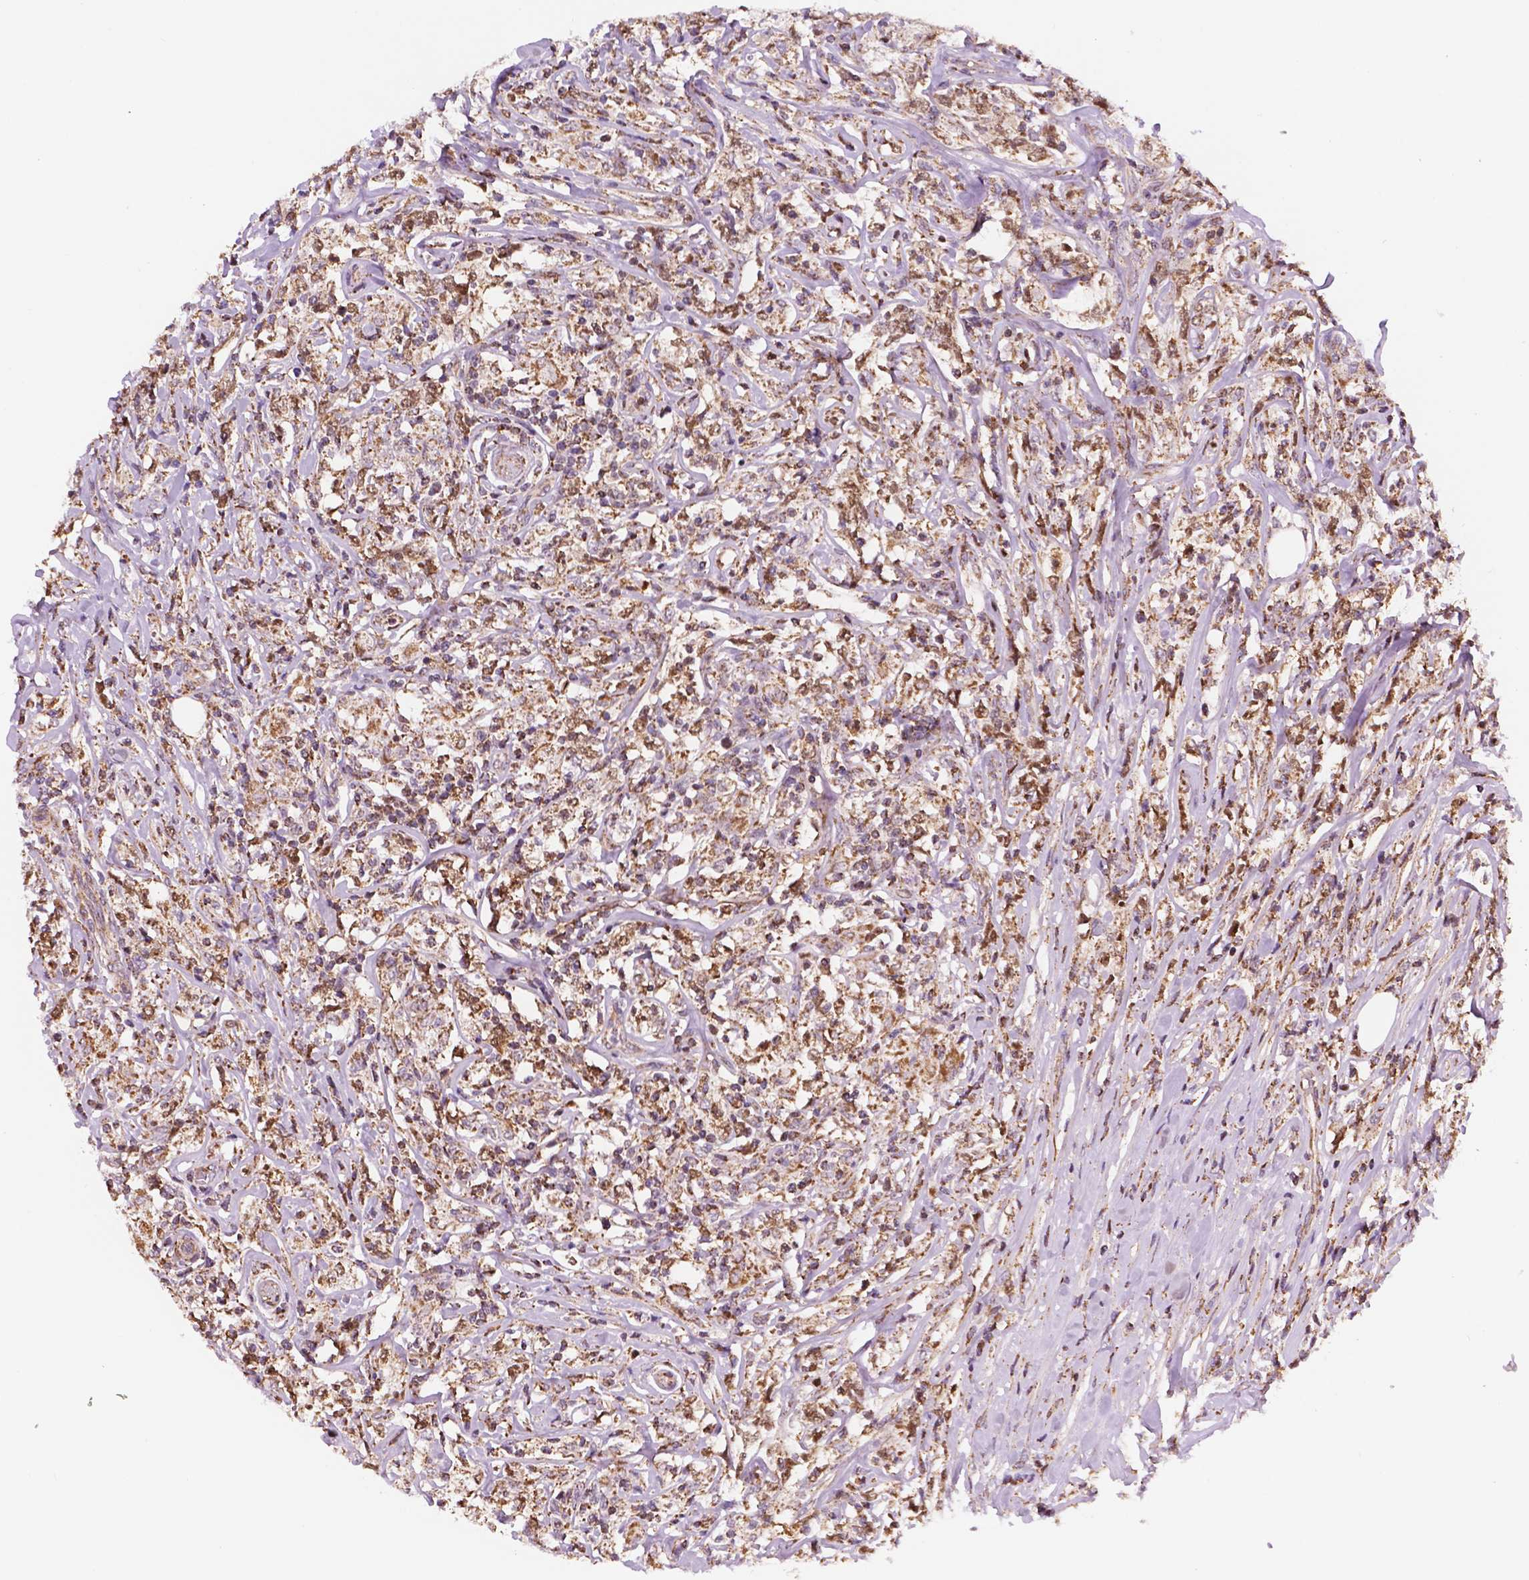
{"staining": {"intensity": "moderate", "quantity": ">75%", "location": "cytoplasmic/membranous"}, "tissue": "lymphoma", "cell_type": "Tumor cells", "image_type": "cancer", "snomed": [{"axis": "morphology", "description": "Malignant lymphoma, non-Hodgkin's type, High grade"}, {"axis": "topography", "description": "Lymph node"}], "caption": "IHC micrograph of neoplastic tissue: lymphoma stained using immunohistochemistry (IHC) shows medium levels of moderate protein expression localized specifically in the cytoplasmic/membranous of tumor cells, appearing as a cytoplasmic/membranous brown color.", "gene": "GEMIN4", "patient": {"sex": "female", "age": 84}}